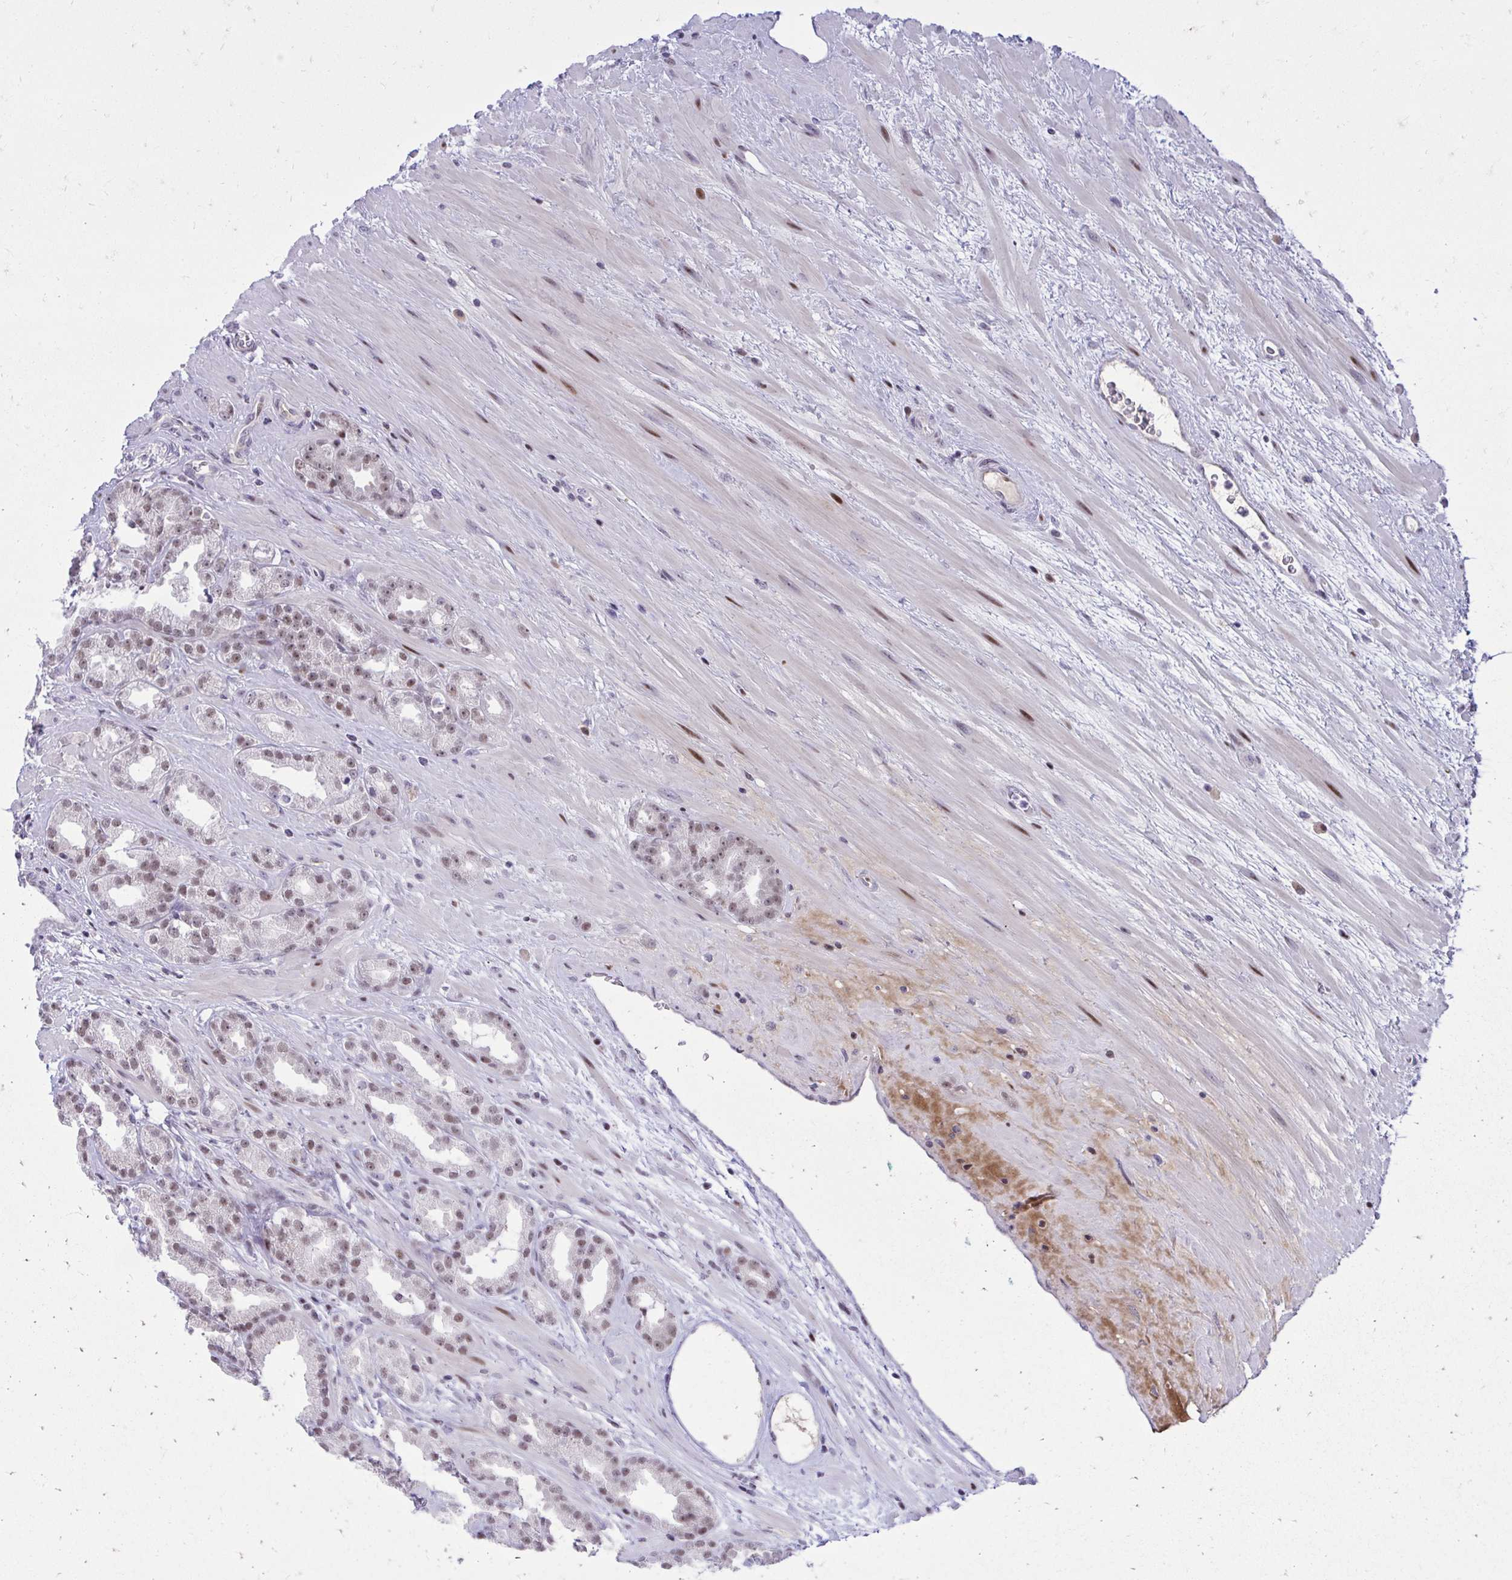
{"staining": {"intensity": "moderate", "quantity": "25%-75%", "location": "nuclear"}, "tissue": "prostate cancer", "cell_type": "Tumor cells", "image_type": "cancer", "snomed": [{"axis": "morphology", "description": "Adenocarcinoma, Low grade"}, {"axis": "topography", "description": "Prostate"}], "caption": "Moderate nuclear protein positivity is present in approximately 25%-75% of tumor cells in prostate low-grade adenocarcinoma.", "gene": "C14orf39", "patient": {"sex": "male", "age": 61}}